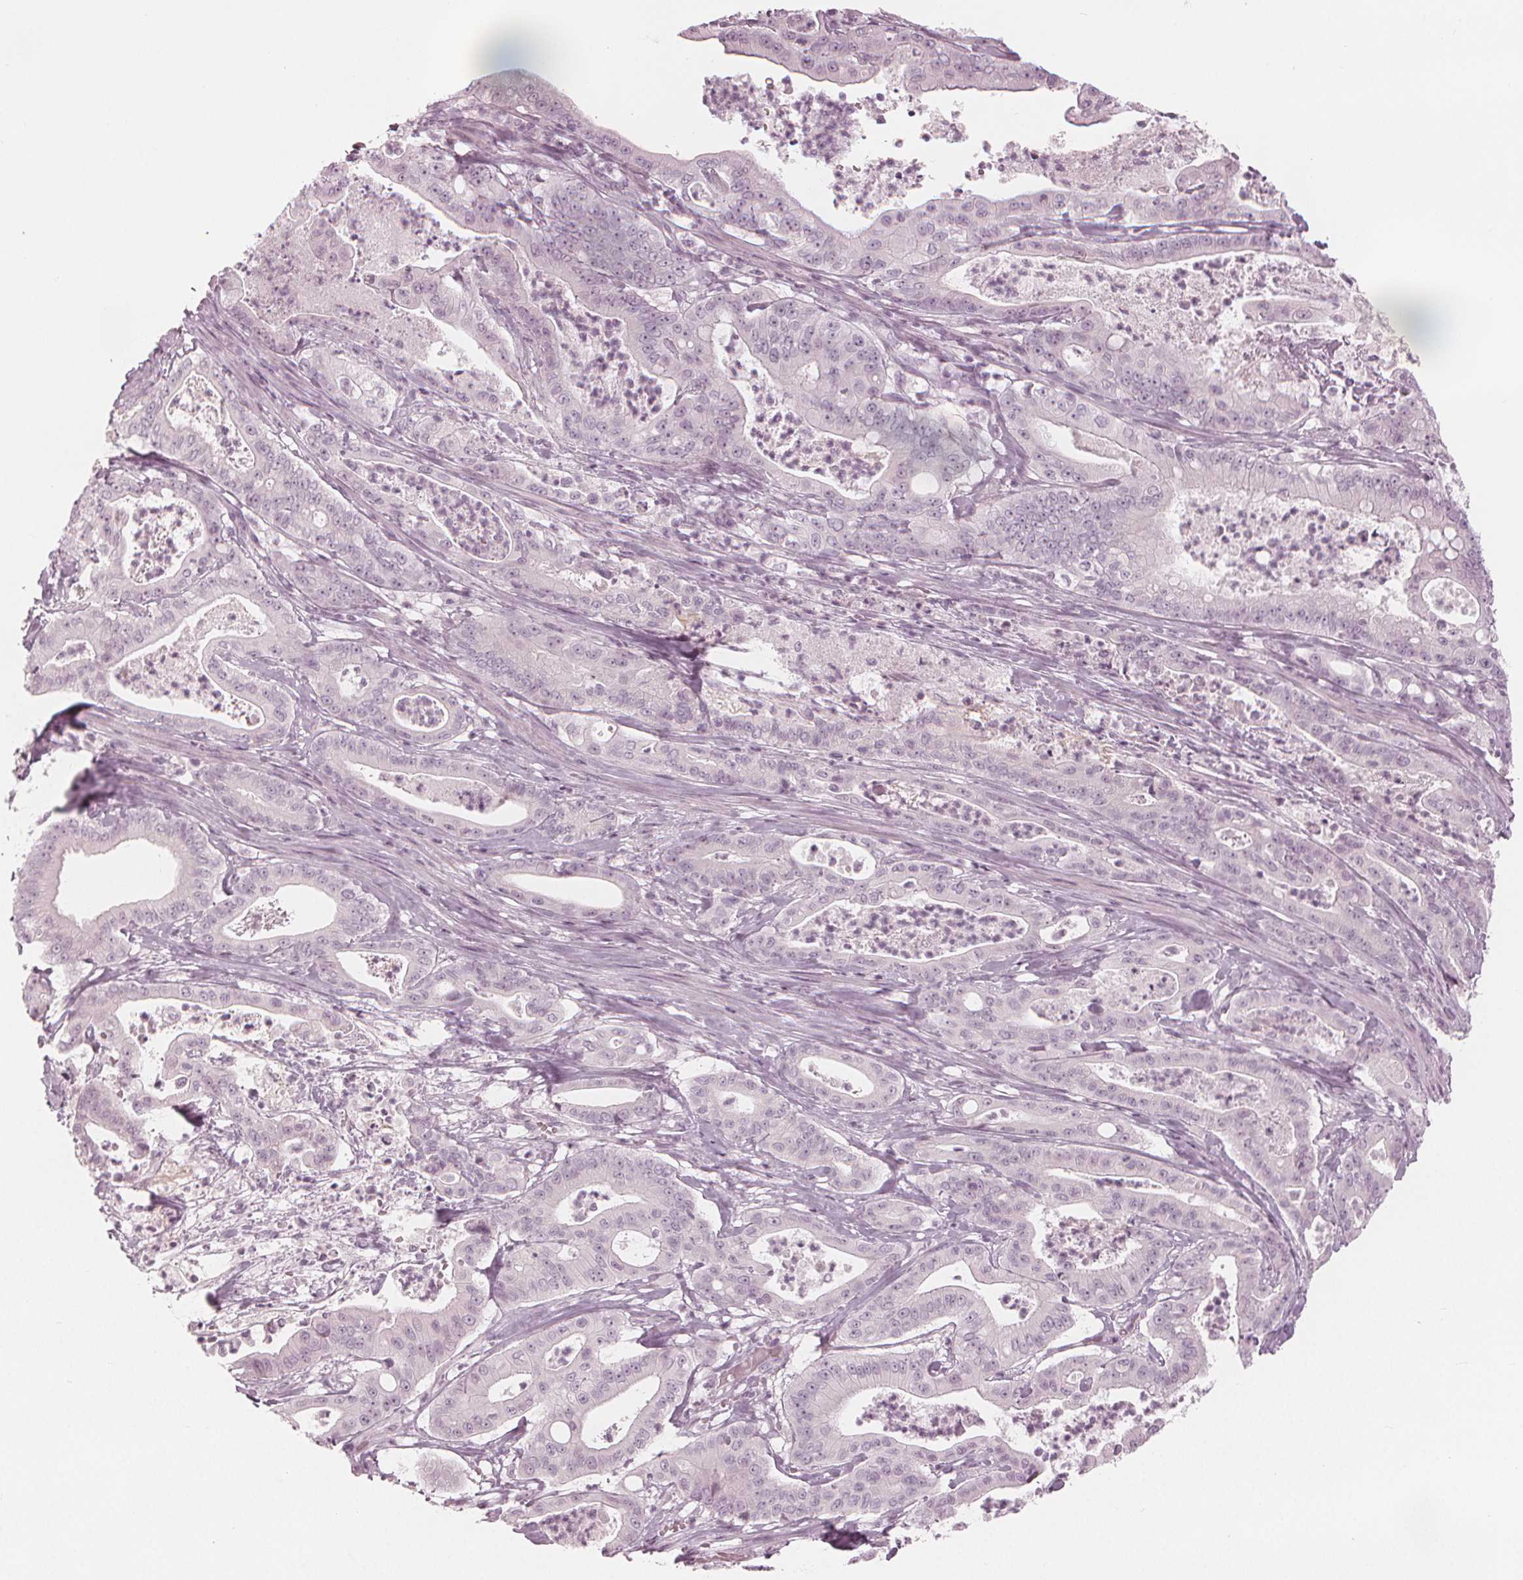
{"staining": {"intensity": "negative", "quantity": "none", "location": "none"}, "tissue": "pancreatic cancer", "cell_type": "Tumor cells", "image_type": "cancer", "snomed": [{"axis": "morphology", "description": "Adenocarcinoma, NOS"}, {"axis": "topography", "description": "Pancreas"}], "caption": "Histopathology image shows no significant protein positivity in tumor cells of pancreatic cancer.", "gene": "PAEP", "patient": {"sex": "male", "age": 71}}